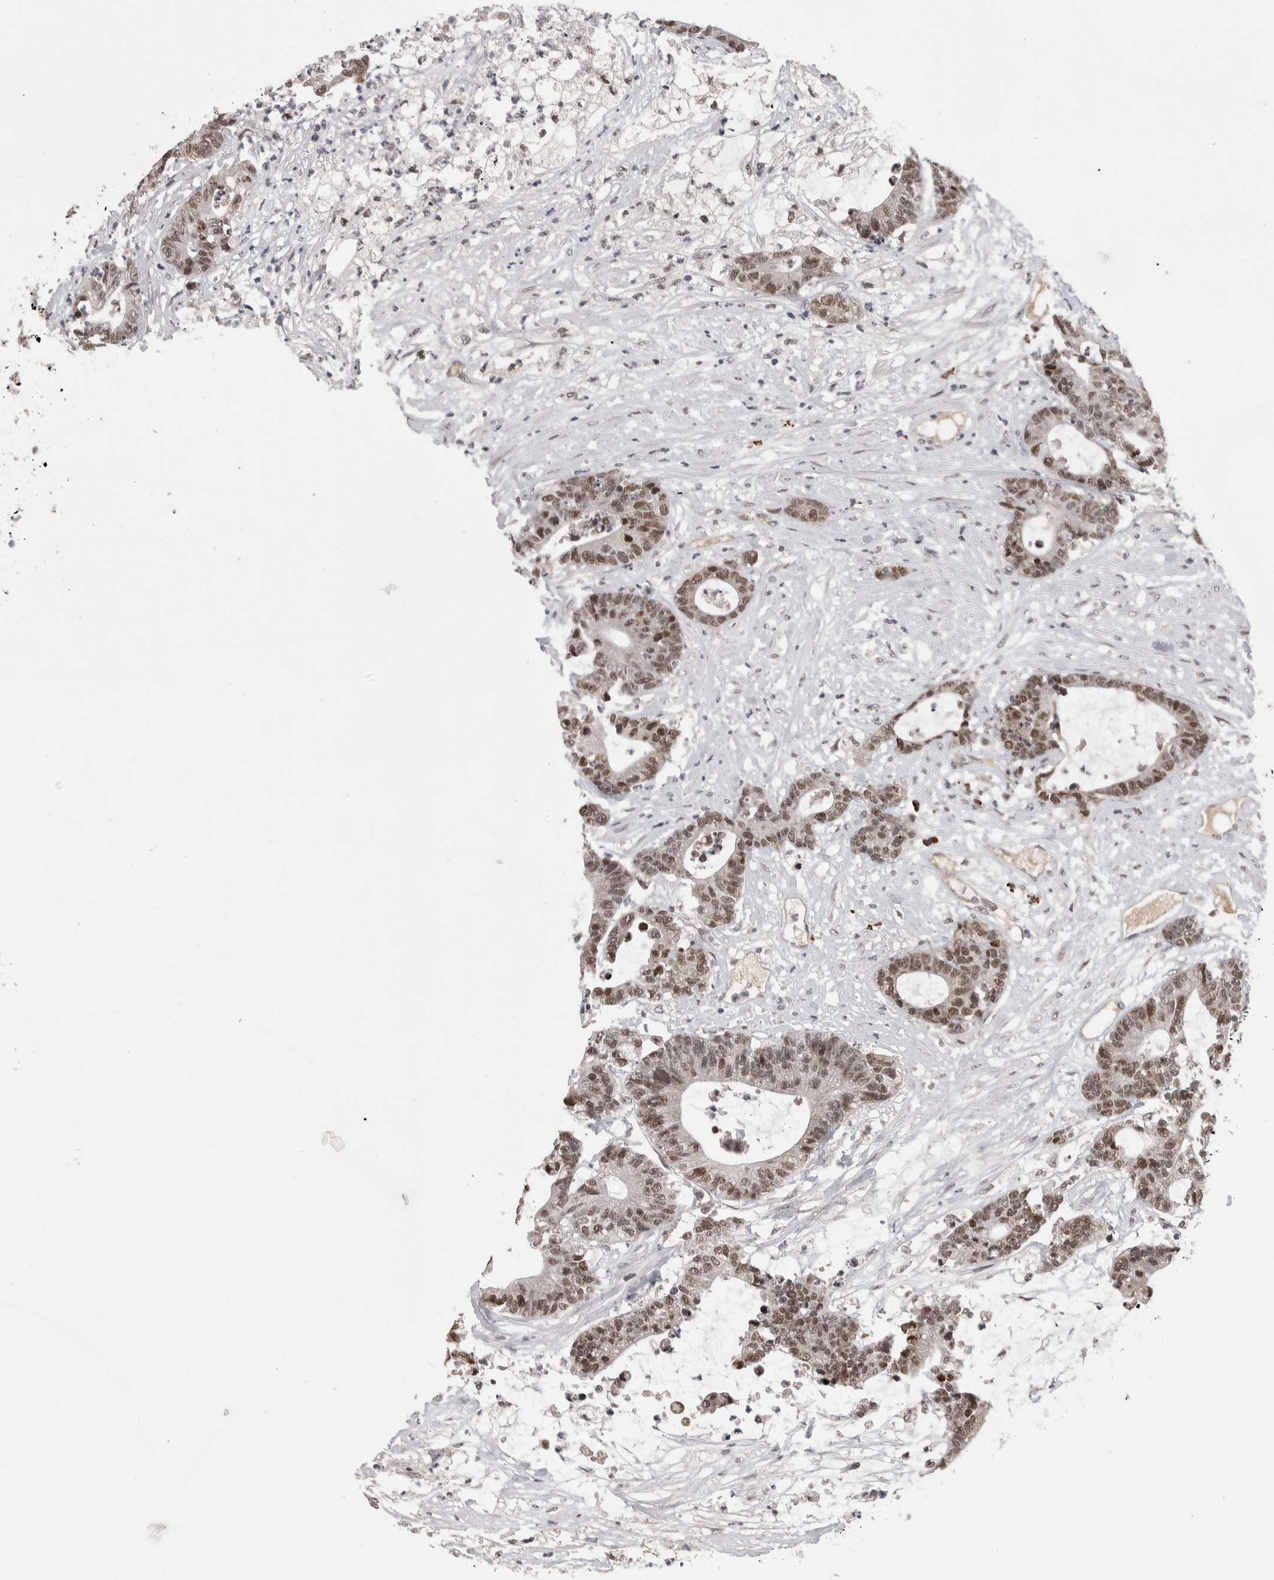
{"staining": {"intensity": "moderate", "quantity": ">75%", "location": "nuclear"}, "tissue": "colorectal cancer", "cell_type": "Tumor cells", "image_type": "cancer", "snomed": [{"axis": "morphology", "description": "Adenocarcinoma, NOS"}, {"axis": "topography", "description": "Colon"}], "caption": "Immunohistochemical staining of adenocarcinoma (colorectal) exhibits medium levels of moderate nuclear protein expression in approximately >75% of tumor cells.", "gene": "ZNF592", "patient": {"sex": "female", "age": 84}}